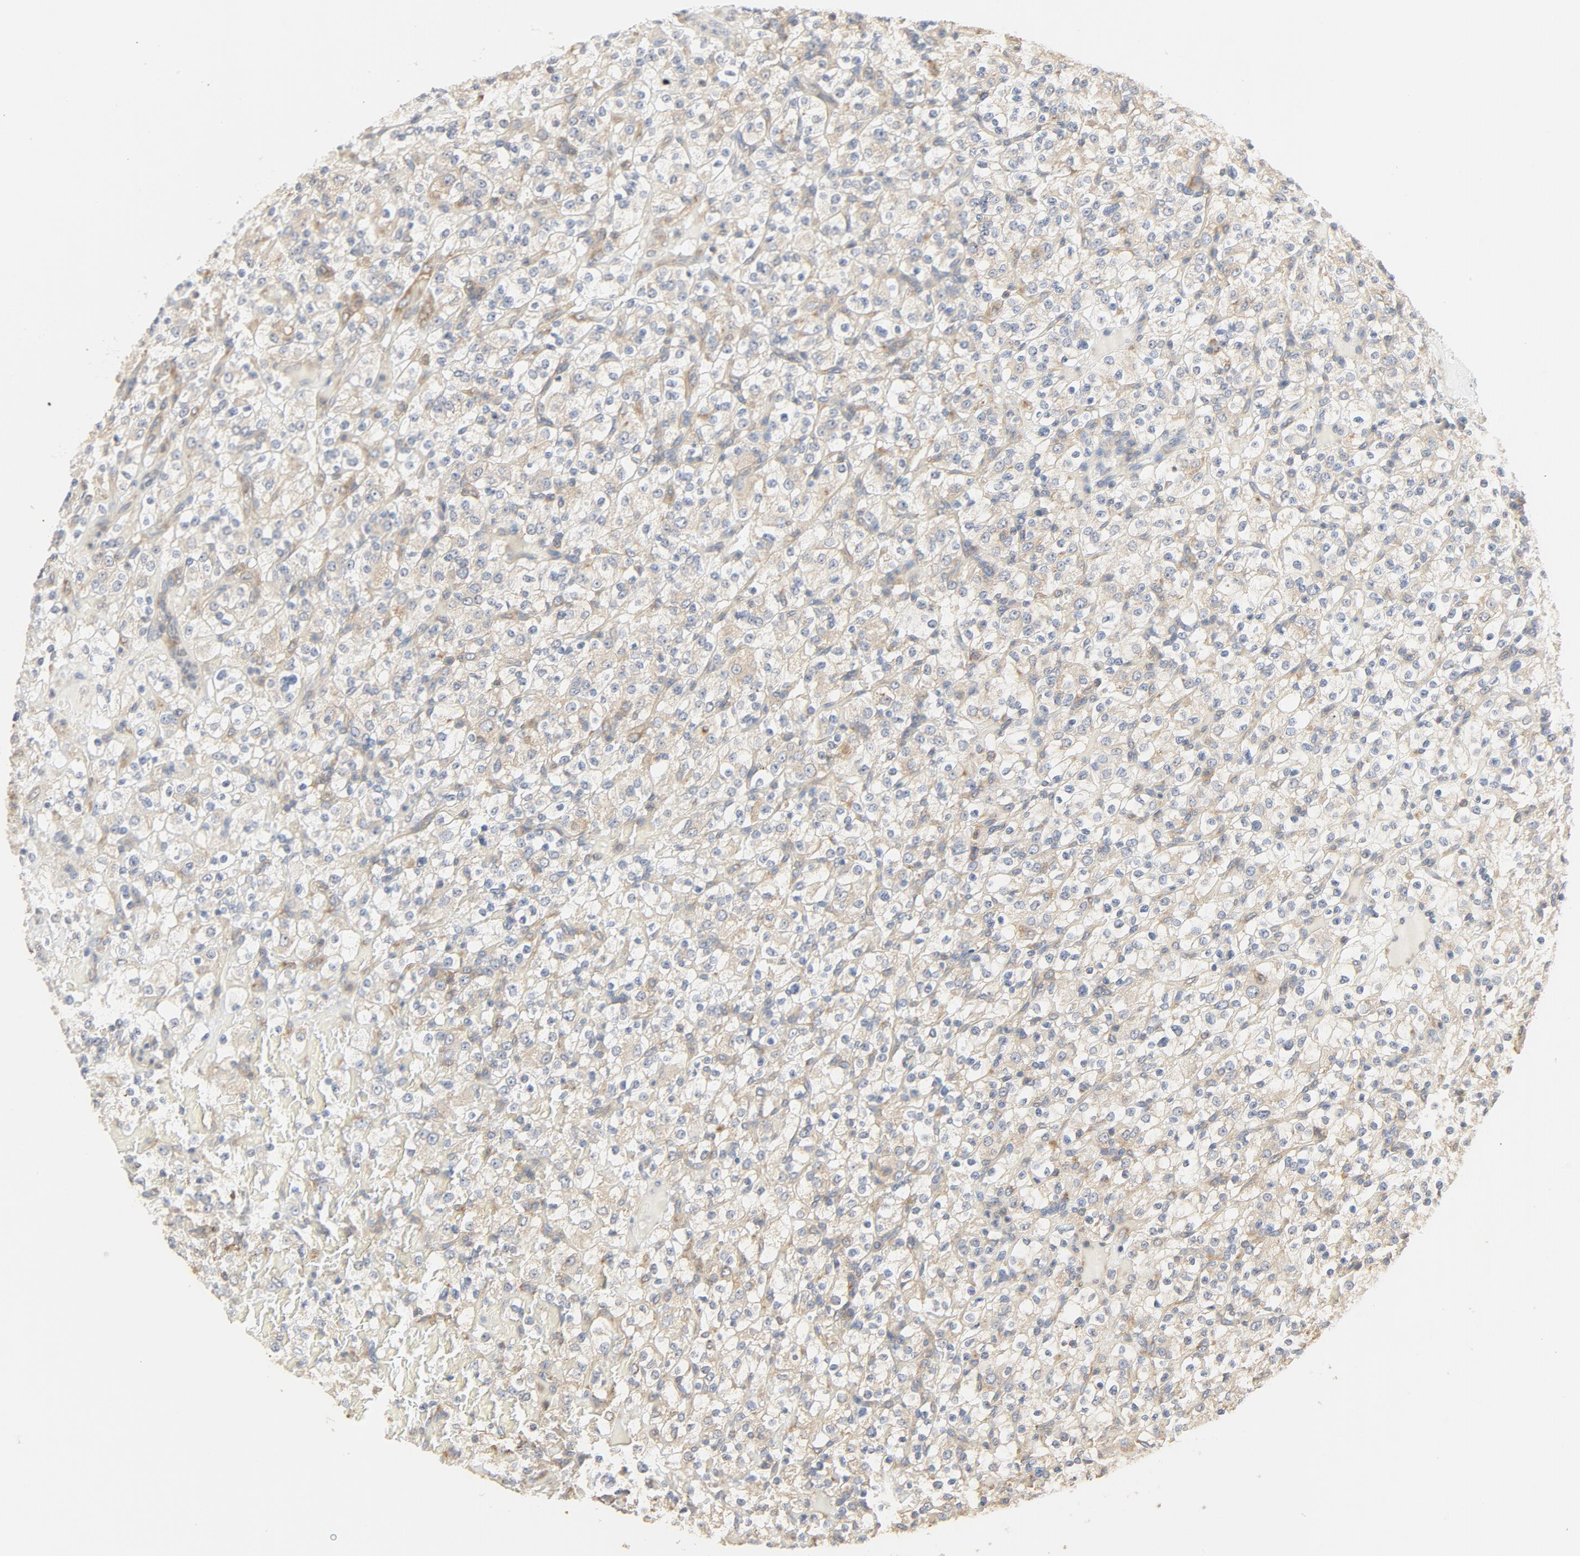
{"staining": {"intensity": "weak", "quantity": "25%-75%", "location": "cytoplasmic/membranous"}, "tissue": "renal cancer", "cell_type": "Tumor cells", "image_type": "cancer", "snomed": [{"axis": "morphology", "description": "Normal tissue, NOS"}, {"axis": "morphology", "description": "Adenocarcinoma, NOS"}, {"axis": "topography", "description": "Kidney"}], "caption": "Immunohistochemistry (IHC) photomicrograph of human adenocarcinoma (renal) stained for a protein (brown), which shows low levels of weak cytoplasmic/membranous staining in about 25%-75% of tumor cells.", "gene": "RPS6", "patient": {"sex": "female", "age": 72}}